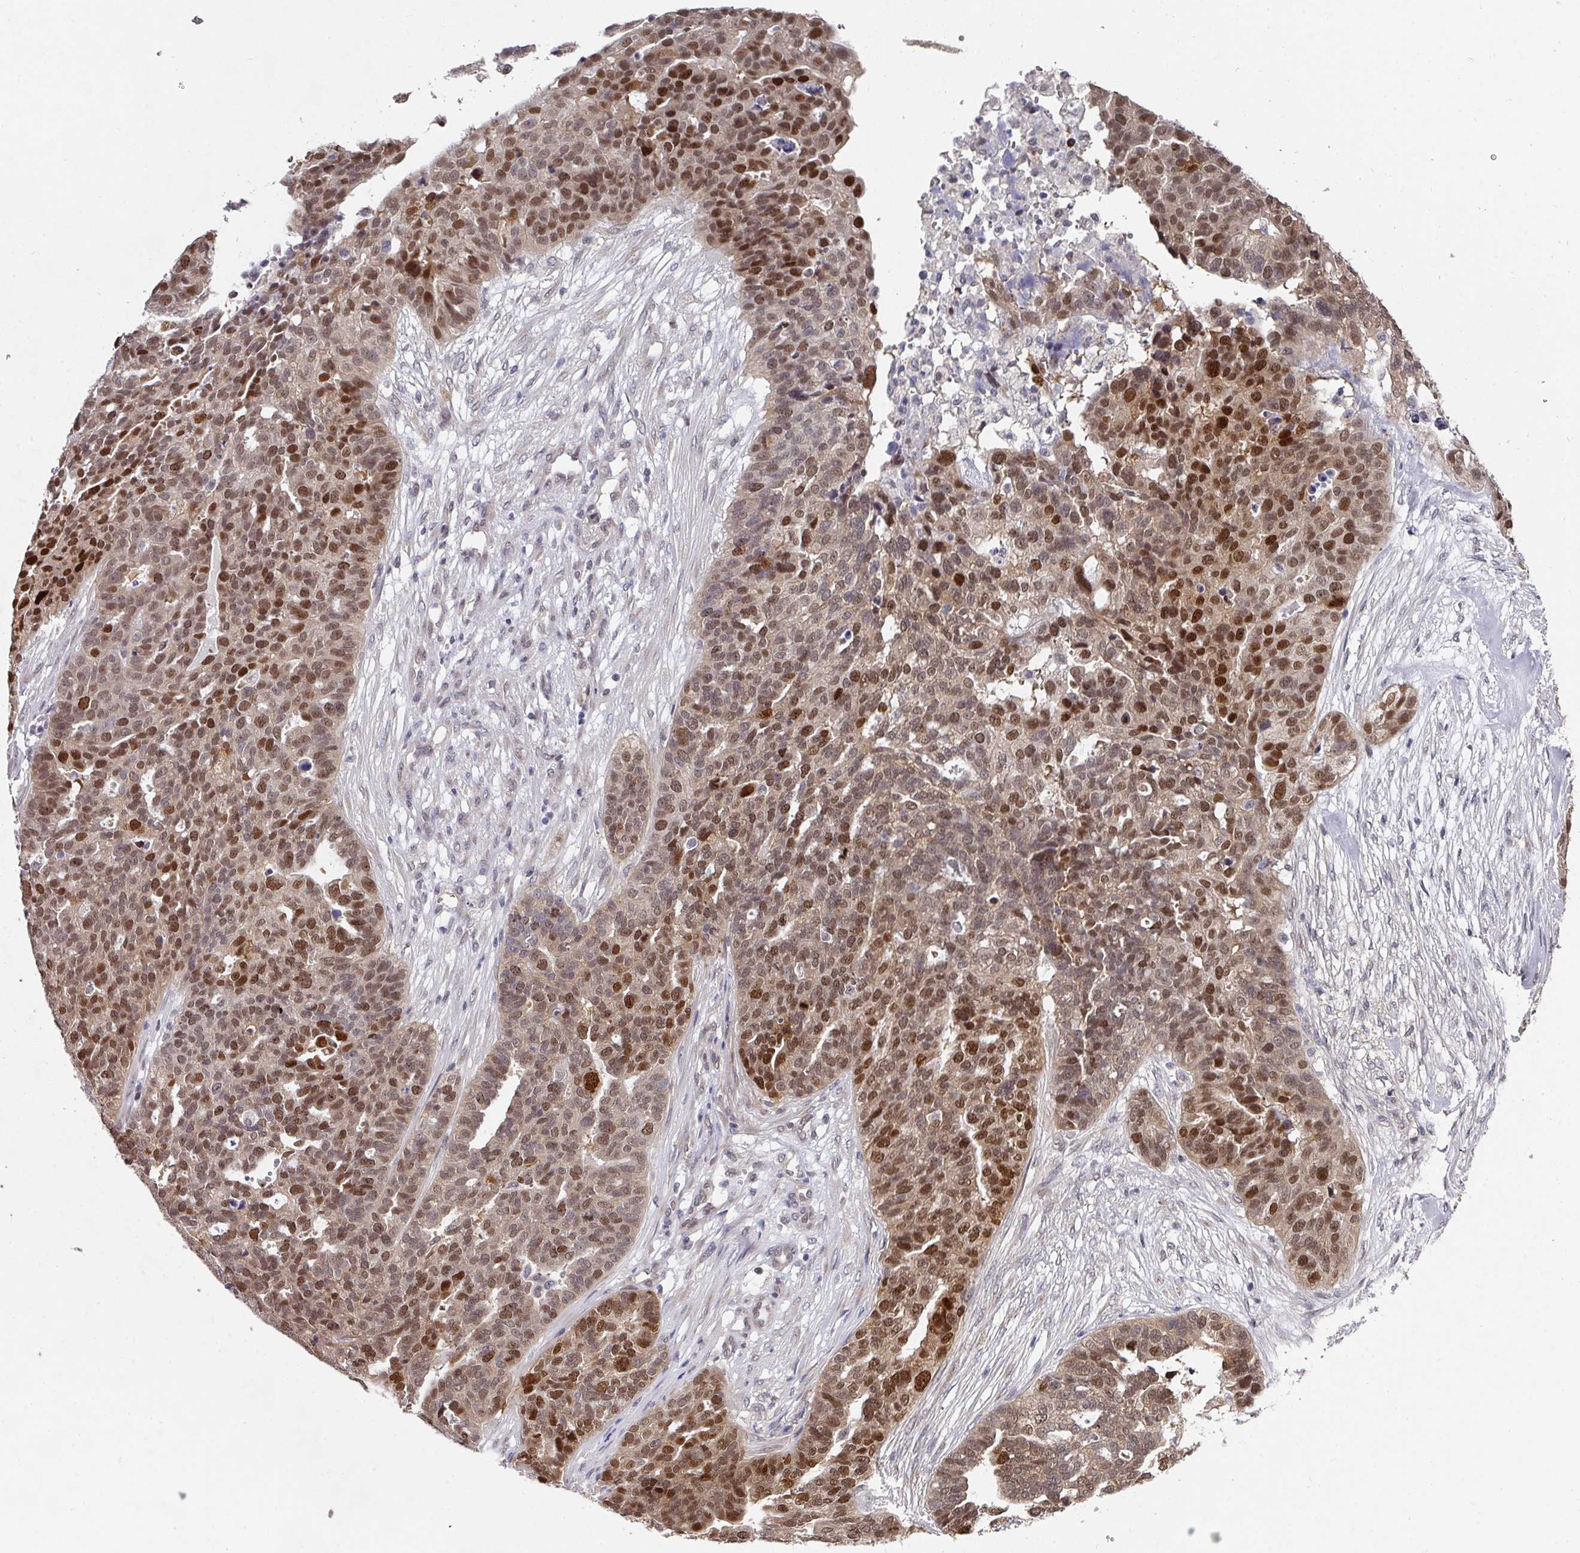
{"staining": {"intensity": "moderate", "quantity": ">75%", "location": "nuclear"}, "tissue": "ovarian cancer", "cell_type": "Tumor cells", "image_type": "cancer", "snomed": [{"axis": "morphology", "description": "Cystadenocarcinoma, serous, NOS"}, {"axis": "topography", "description": "Ovary"}], "caption": "Serous cystadenocarcinoma (ovarian) was stained to show a protein in brown. There is medium levels of moderate nuclear staining in approximately >75% of tumor cells. The protein is shown in brown color, while the nuclei are stained blue.", "gene": "C18orf25", "patient": {"sex": "female", "age": 59}}